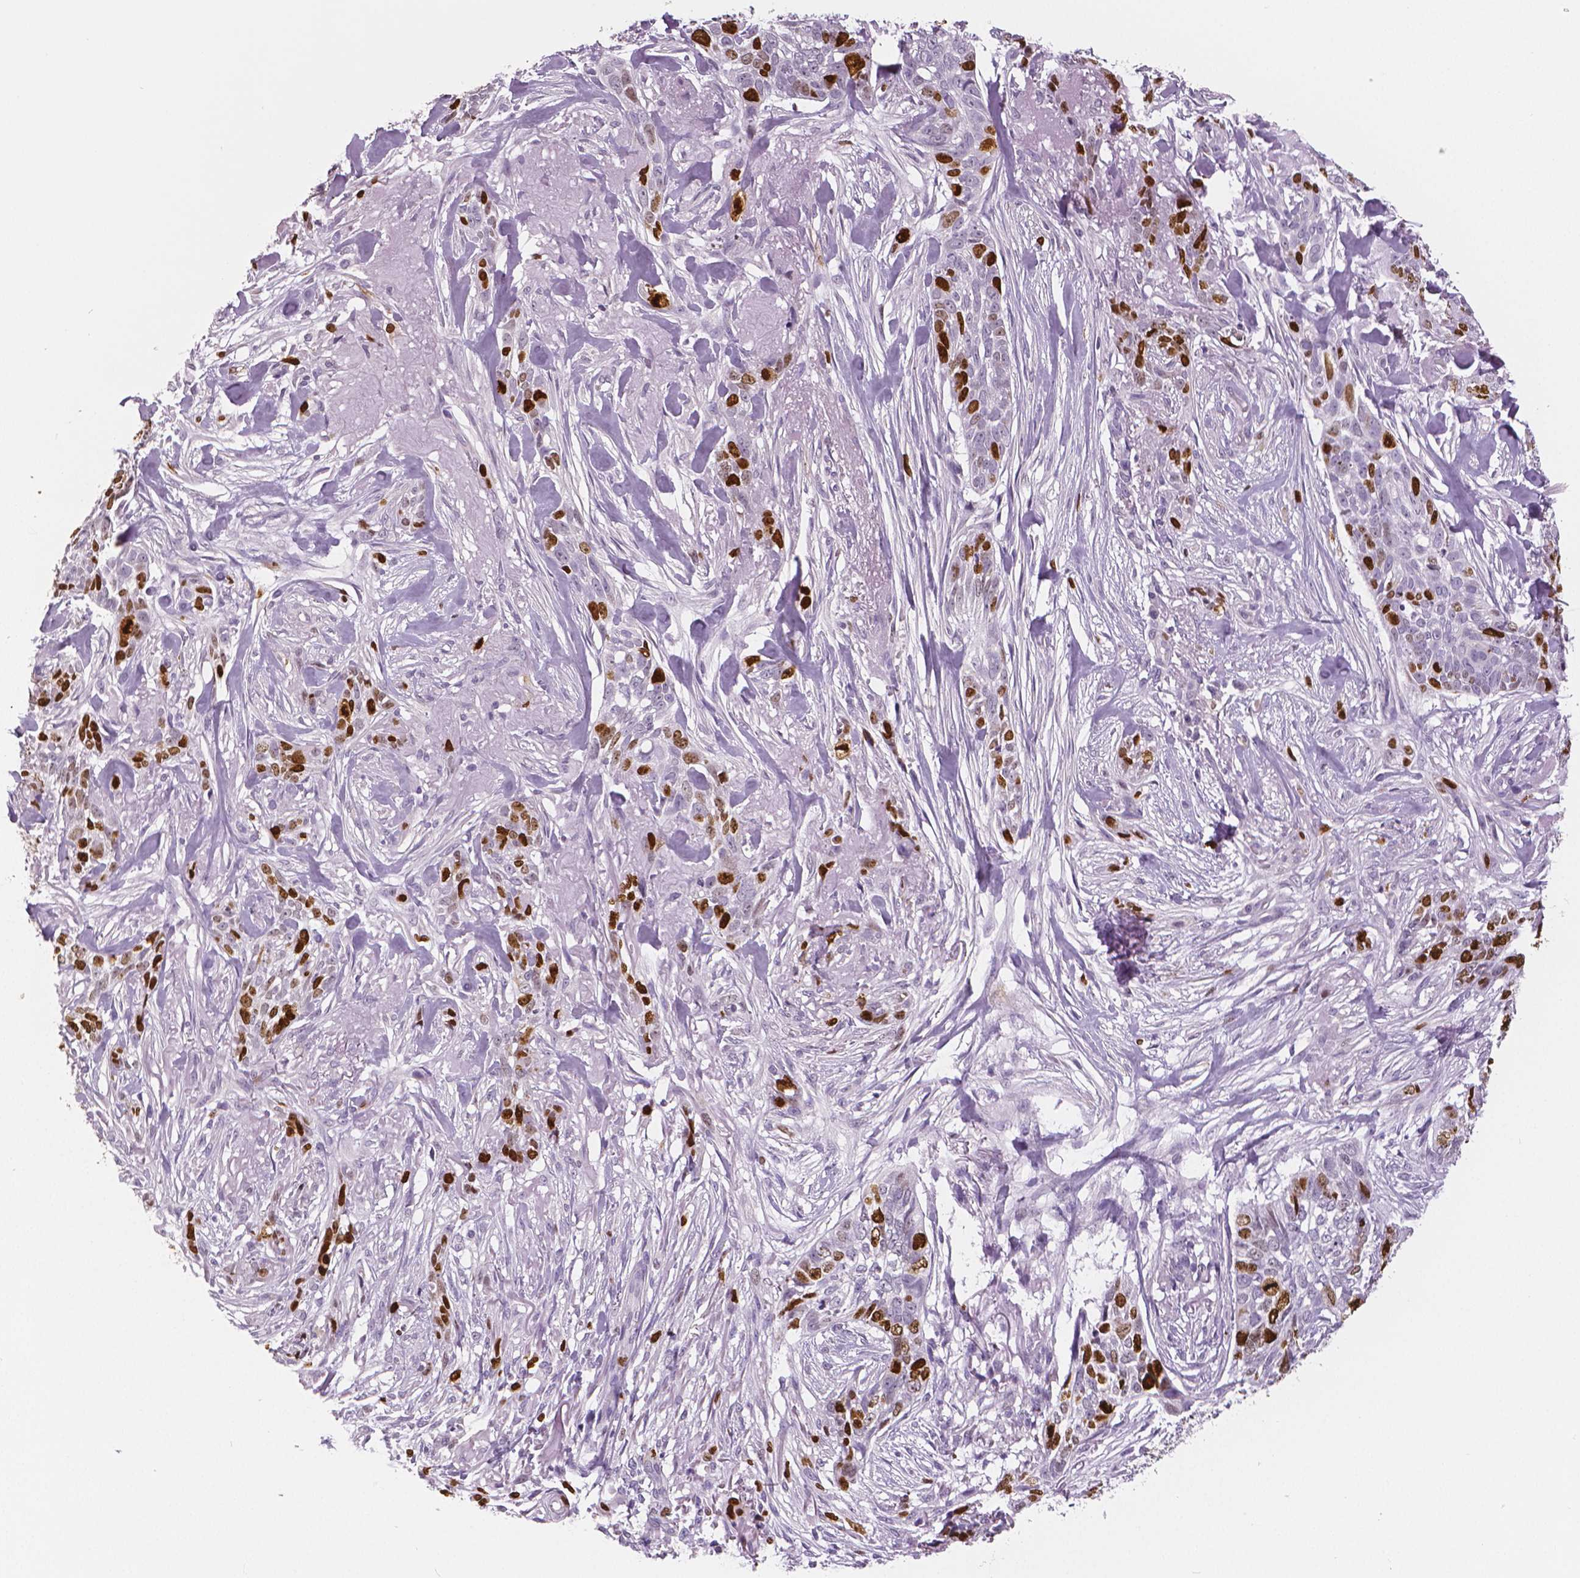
{"staining": {"intensity": "strong", "quantity": "25%-75%", "location": "nuclear"}, "tissue": "skin cancer", "cell_type": "Tumor cells", "image_type": "cancer", "snomed": [{"axis": "morphology", "description": "Basal cell carcinoma"}, {"axis": "topography", "description": "Skin"}], "caption": "High-power microscopy captured an immunohistochemistry (IHC) photomicrograph of basal cell carcinoma (skin), revealing strong nuclear staining in approximately 25%-75% of tumor cells.", "gene": "MKI67", "patient": {"sex": "male", "age": 74}}